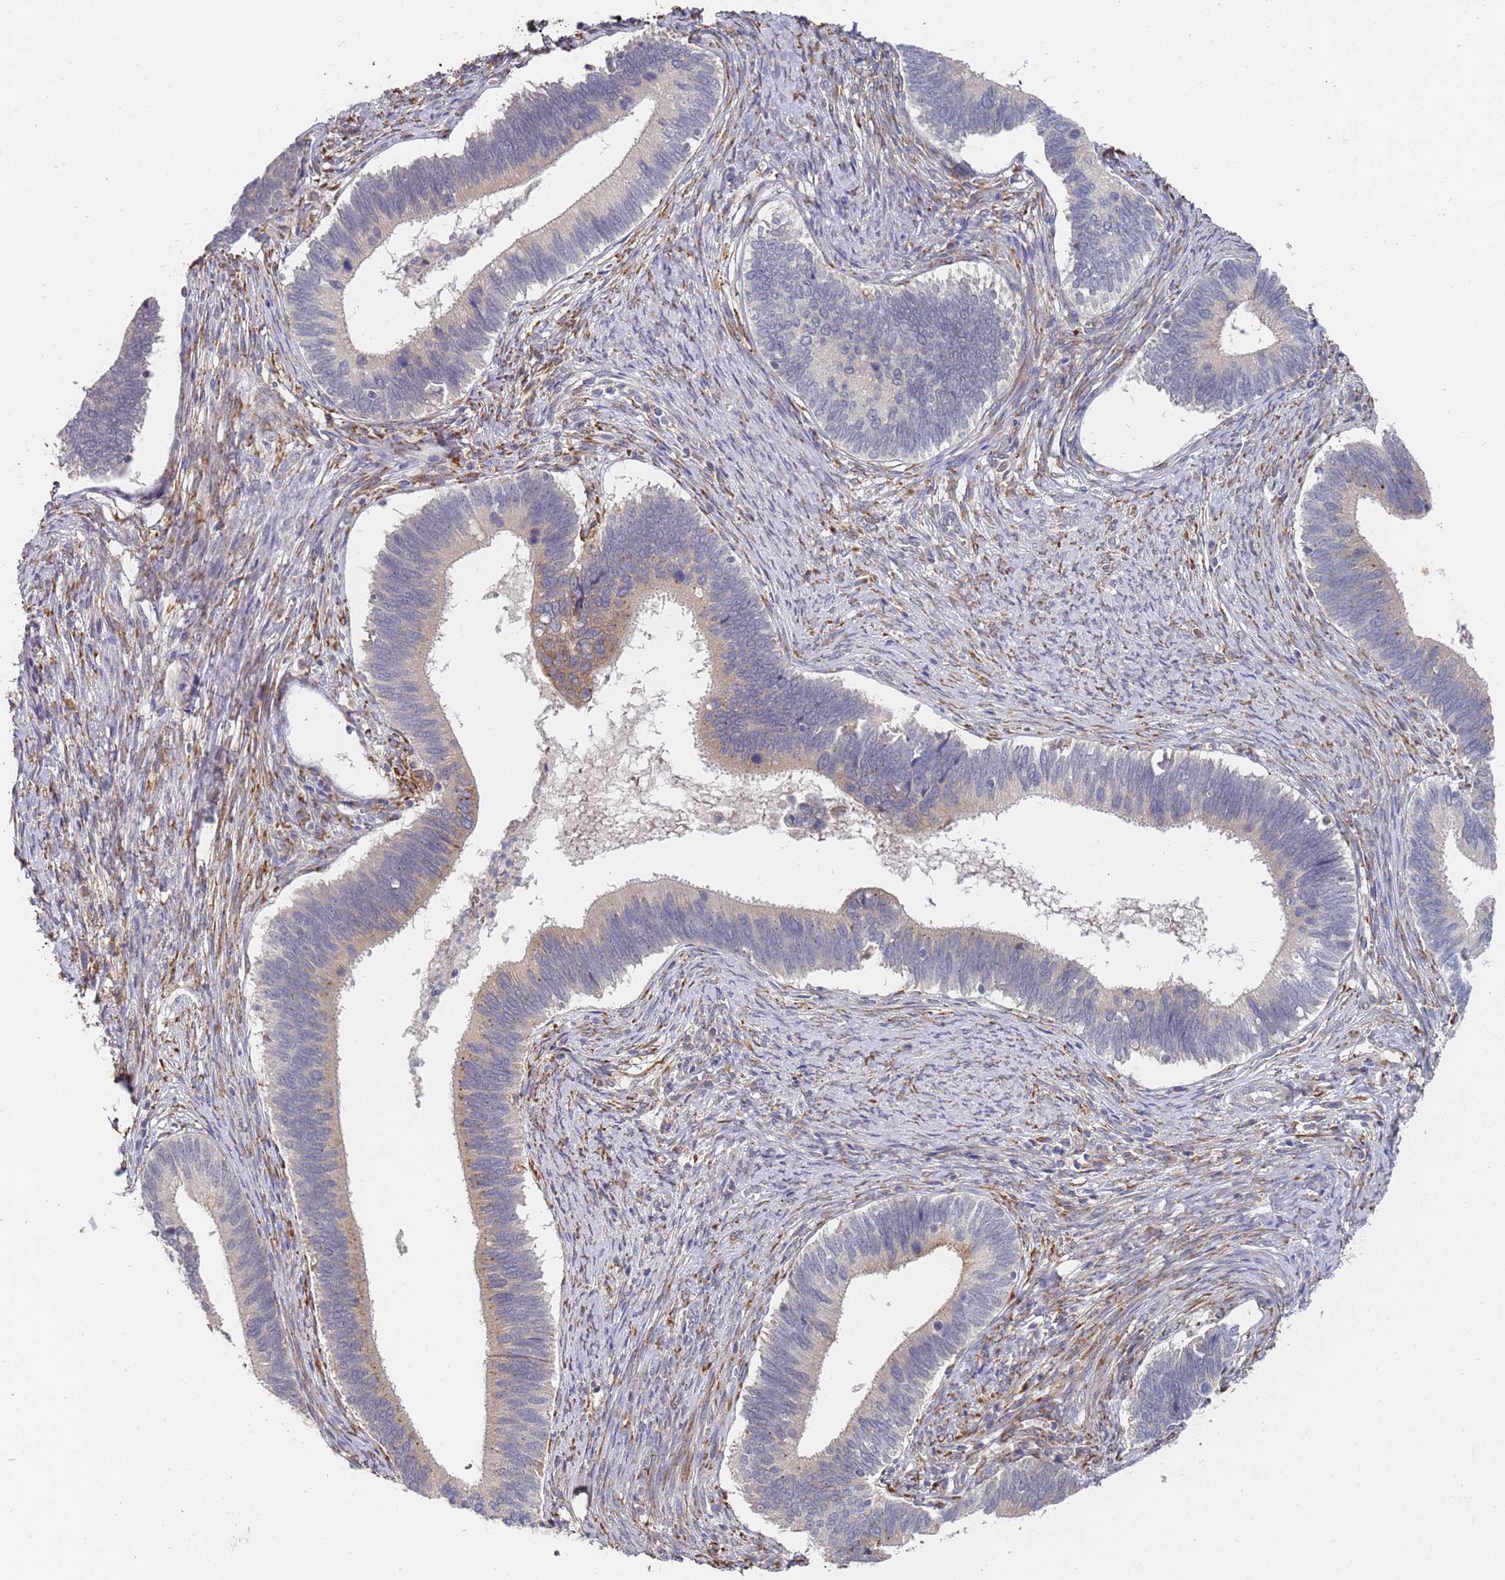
{"staining": {"intensity": "weak", "quantity": "25%-75%", "location": "cytoplasmic/membranous"}, "tissue": "cervical cancer", "cell_type": "Tumor cells", "image_type": "cancer", "snomed": [{"axis": "morphology", "description": "Adenocarcinoma, NOS"}, {"axis": "topography", "description": "Cervix"}], "caption": "Tumor cells display low levels of weak cytoplasmic/membranous positivity in about 25%-75% of cells in cervical cancer (adenocarcinoma).", "gene": "VRK2", "patient": {"sex": "female", "age": 42}}